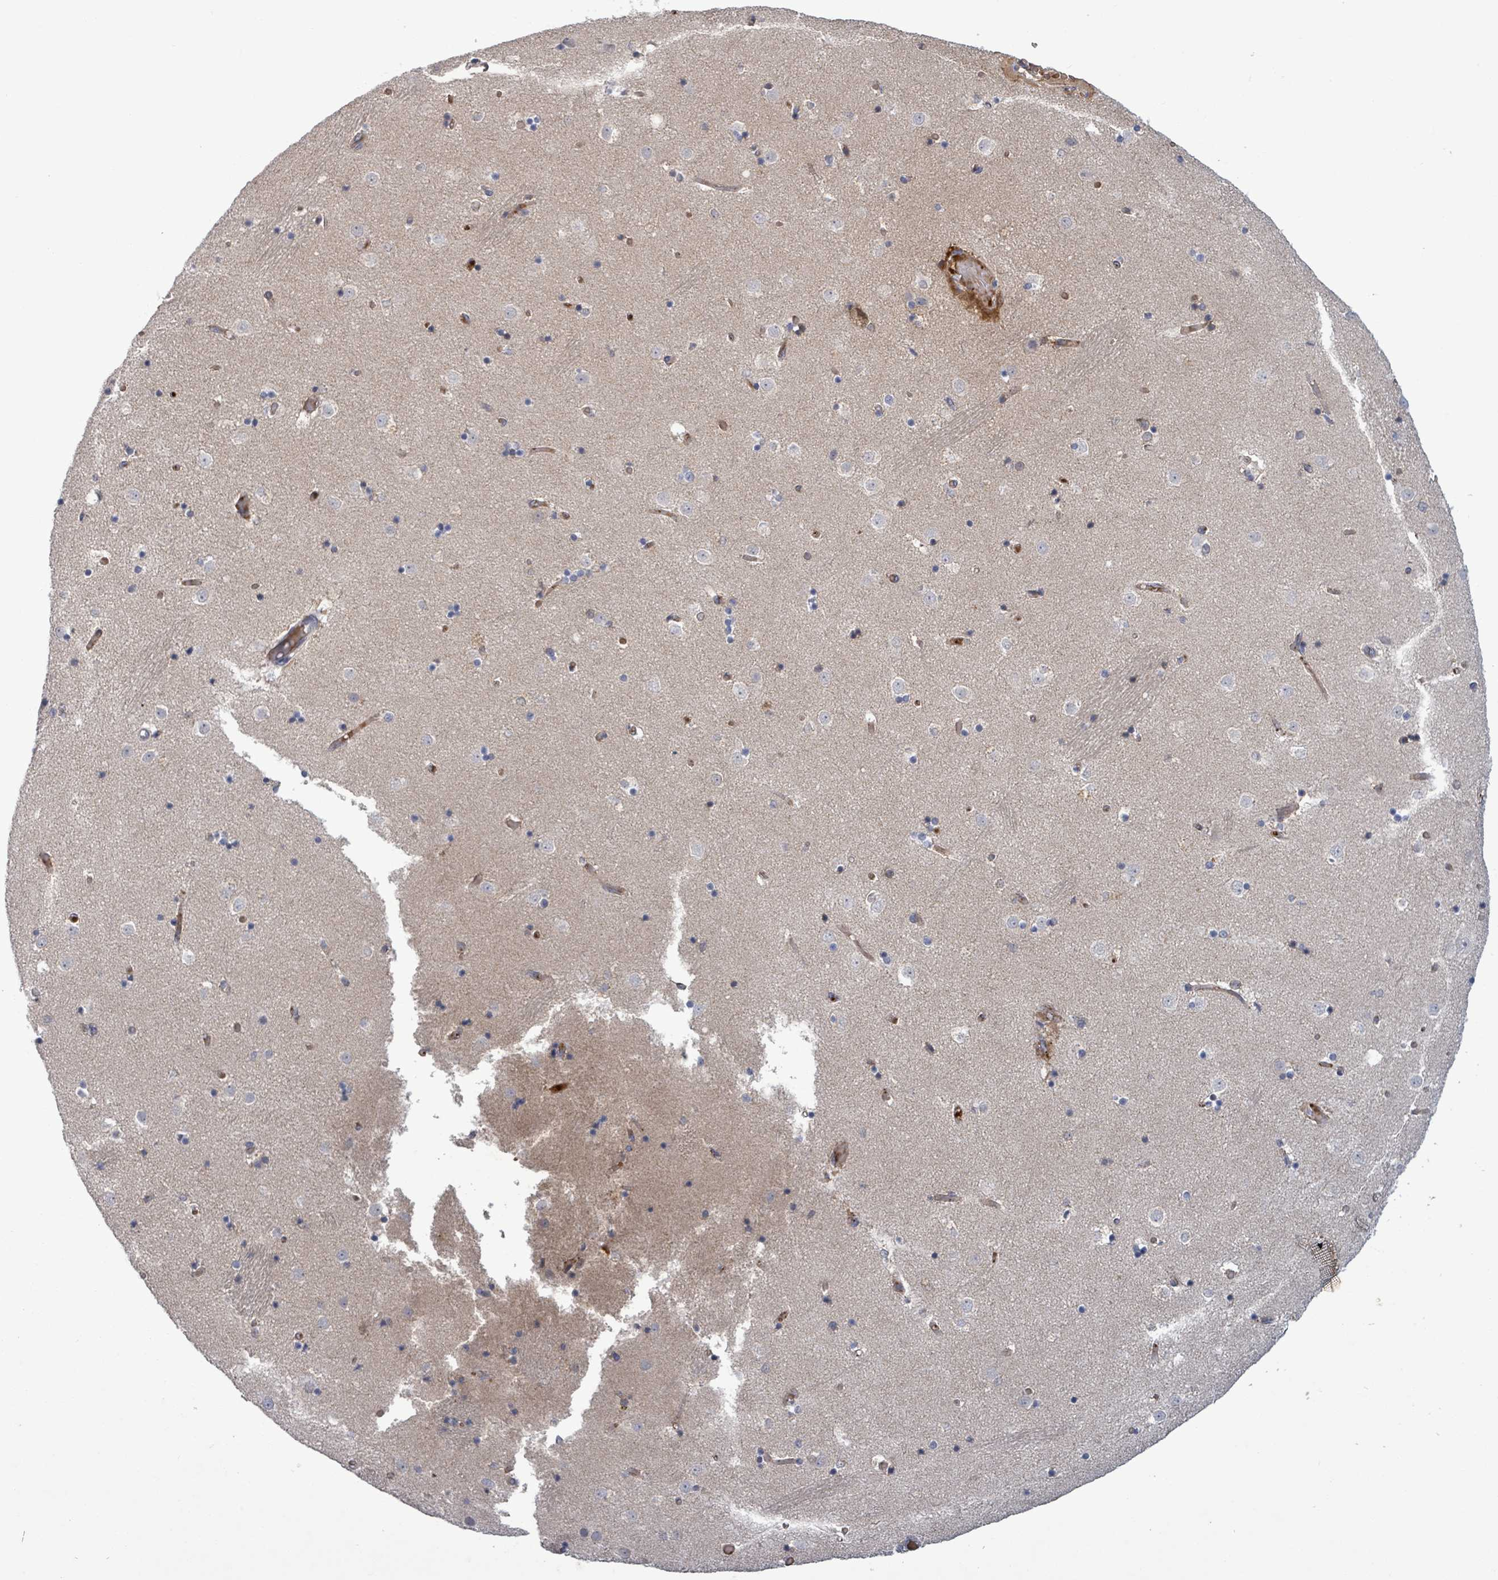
{"staining": {"intensity": "negative", "quantity": "none", "location": "none"}, "tissue": "caudate", "cell_type": "Glial cells", "image_type": "normal", "snomed": [{"axis": "morphology", "description": "Normal tissue, NOS"}, {"axis": "topography", "description": "Lateral ventricle wall"}], "caption": "IHC of benign human caudate exhibits no staining in glial cells.", "gene": "GRM8", "patient": {"sex": "female", "age": 52}}